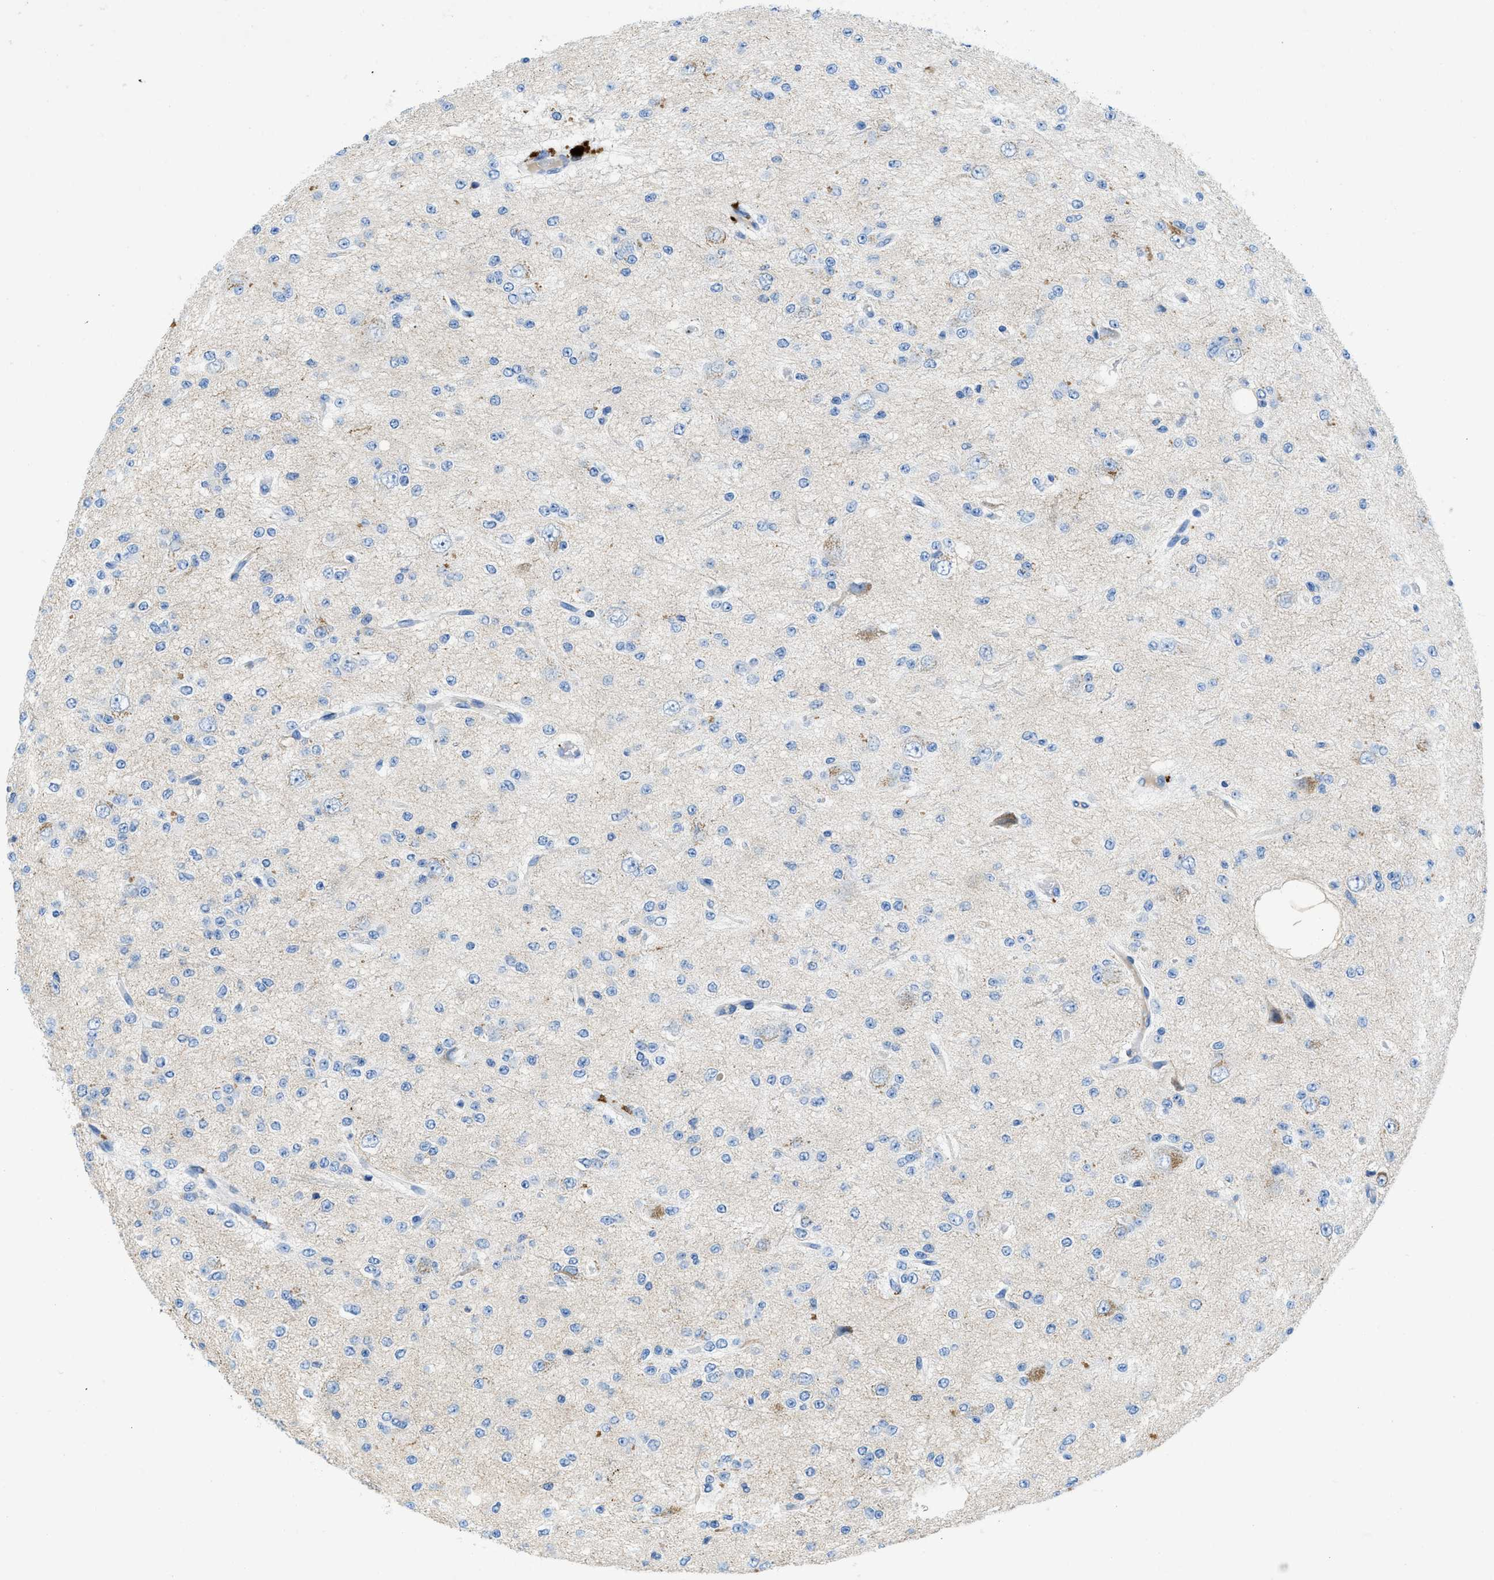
{"staining": {"intensity": "negative", "quantity": "none", "location": "none"}, "tissue": "glioma", "cell_type": "Tumor cells", "image_type": "cancer", "snomed": [{"axis": "morphology", "description": "Glioma, malignant, Low grade"}, {"axis": "topography", "description": "Brain"}], "caption": "A photomicrograph of glioma stained for a protein demonstrates no brown staining in tumor cells.", "gene": "TMEM248", "patient": {"sex": "male", "age": 38}}